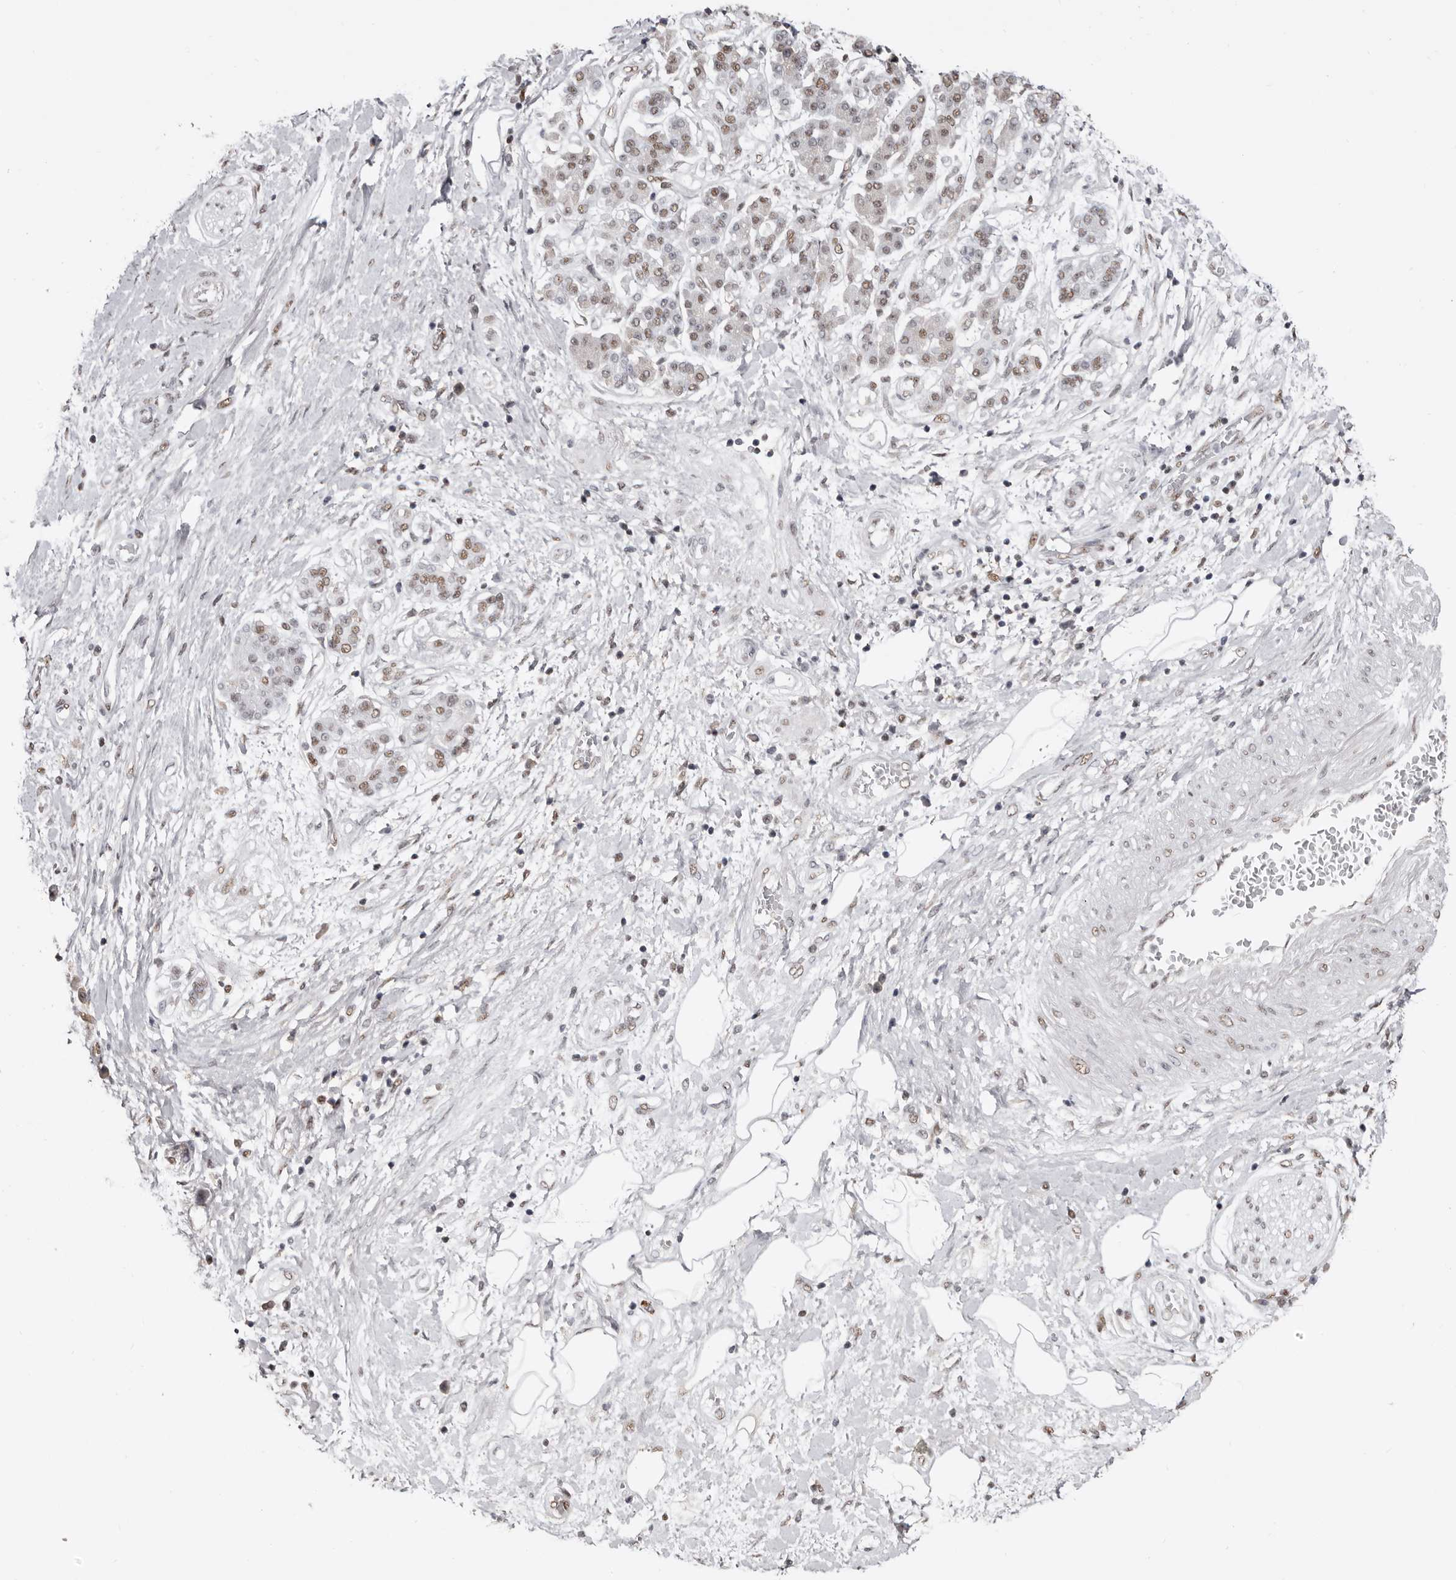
{"staining": {"intensity": "moderate", "quantity": ">75%", "location": "nuclear"}, "tissue": "pancreatic cancer", "cell_type": "Tumor cells", "image_type": "cancer", "snomed": [{"axis": "morphology", "description": "Adenocarcinoma, NOS"}, {"axis": "topography", "description": "Pancreas"}], "caption": "DAB (3,3'-diaminobenzidine) immunohistochemical staining of human adenocarcinoma (pancreatic) exhibits moderate nuclear protein expression in approximately >75% of tumor cells. The staining was performed using DAB (3,3'-diaminobenzidine), with brown indicating positive protein expression. Nuclei are stained blue with hematoxylin.", "gene": "SCAF4", "patient": {"sex": "female", "age": 73}}